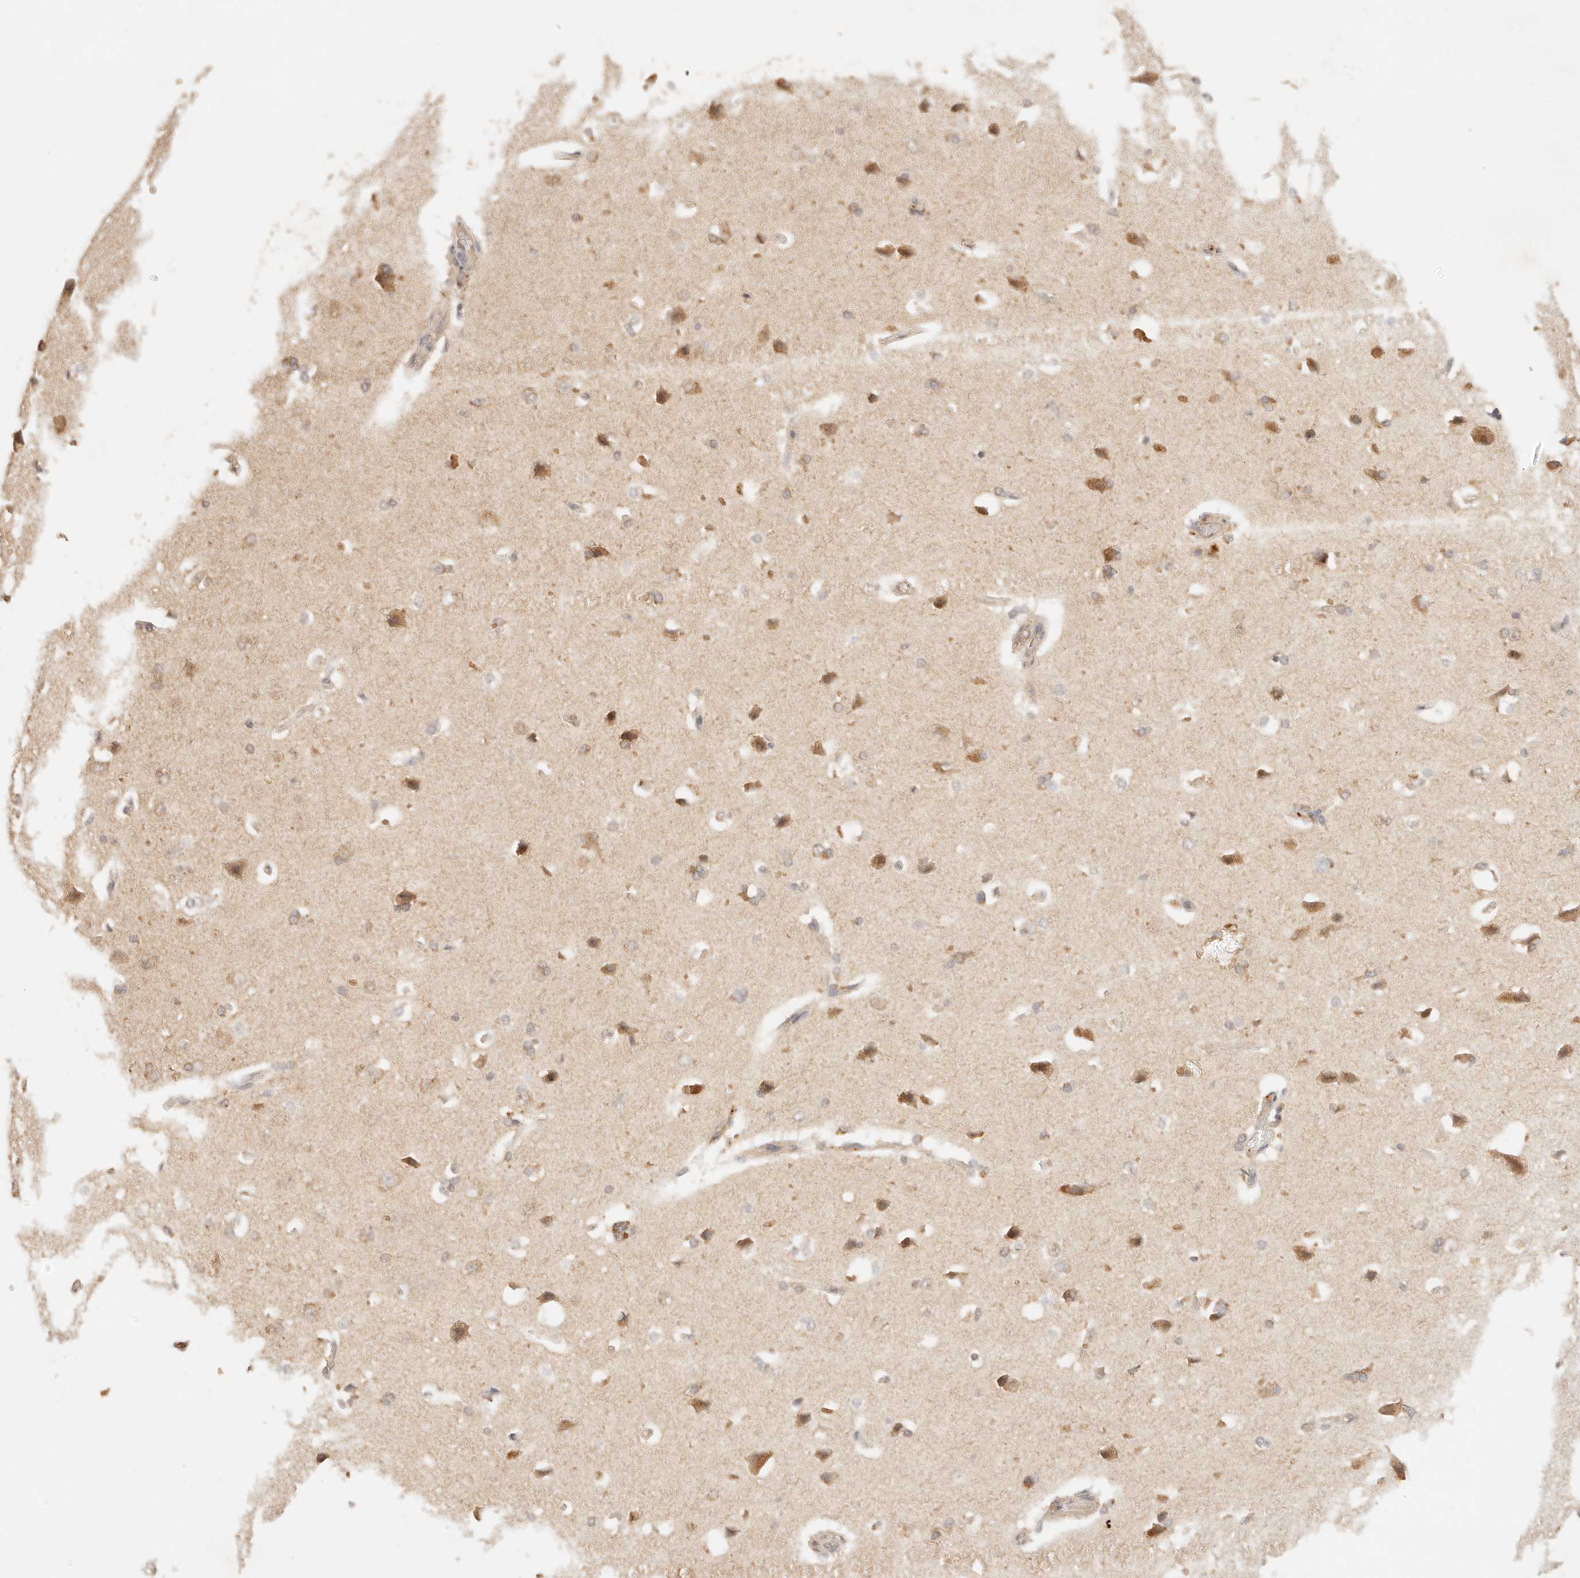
{"staining": {"intensity": "moderate", "quantity": ">75%", "location": "cytoplasmic/membranous"}, "tissue": "cerebral cortex", "cell_type": "Endothelial cells", "image_type": "normal", "snomed": [{"axis": "morphology", "description": "Normal tissue, NOS"}, {"axis": "topography", "description": "Cerebral cortex"}], "caption": "IHC (DAB (3,3'-diaminobenzidine)) staining of normal cerebral cortex reveals moderate cytoplasmic/membranous protein positivity in about >75% of endothelial cells.", "gene": "TRIM11", "patient": {"sex": "male", "age": 62}}